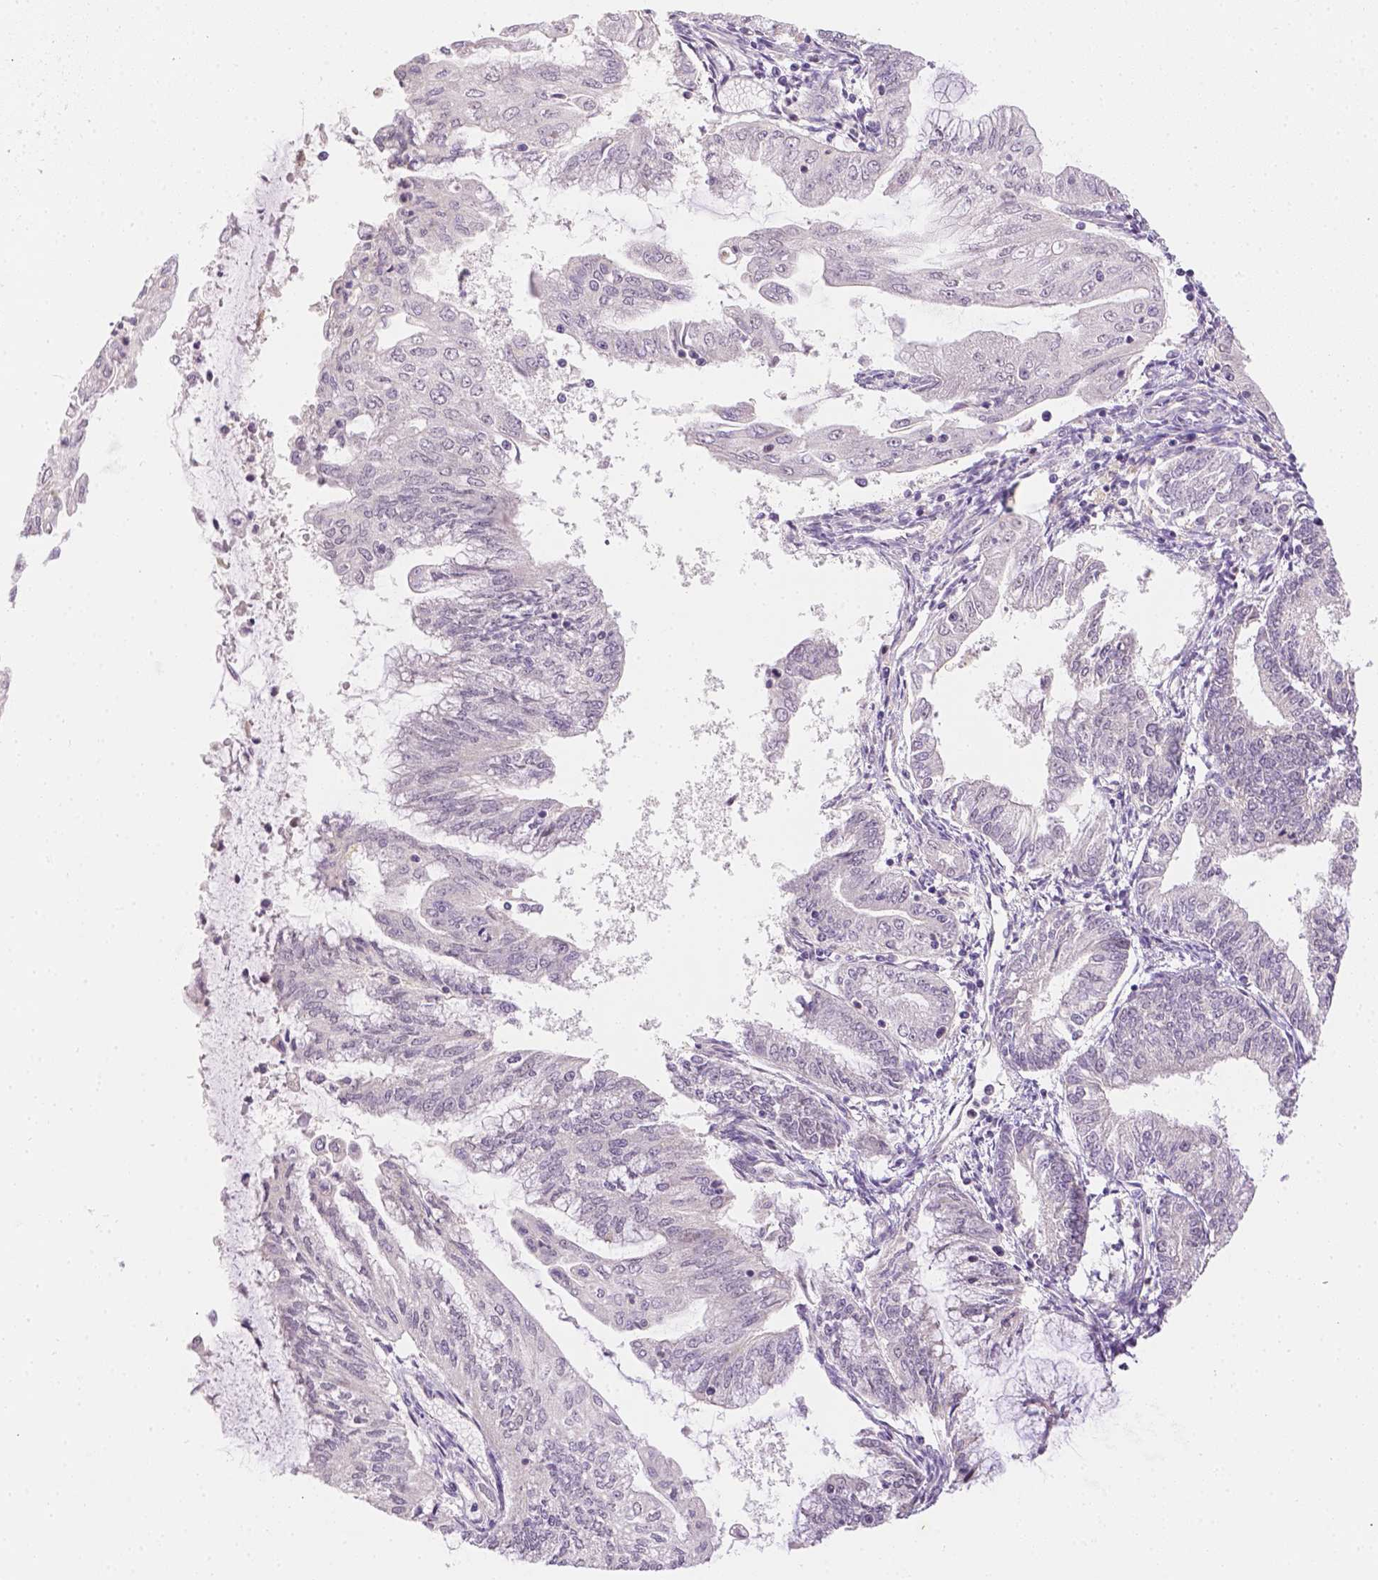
{"staining": {"intensity": "negative", "quantity": "none", "location": "none"}, "tissue": "endometrial cancer", "cell_type": "Tumor cells", "image_type": "cancer", "snomed": [{"axis": "morphology", "description": "Adenocarcinoma, NOS"}, {"axis": "topography", "description": "Endometrium"}], "caption": "A high-resolution micrograph shows immunohistochemistry staining of adenocarcinoma (endometrial), which shows no significant expression in tumor cells.", "gene": "ZNF280B", "patient": {"sex": "female", "age": 55}}